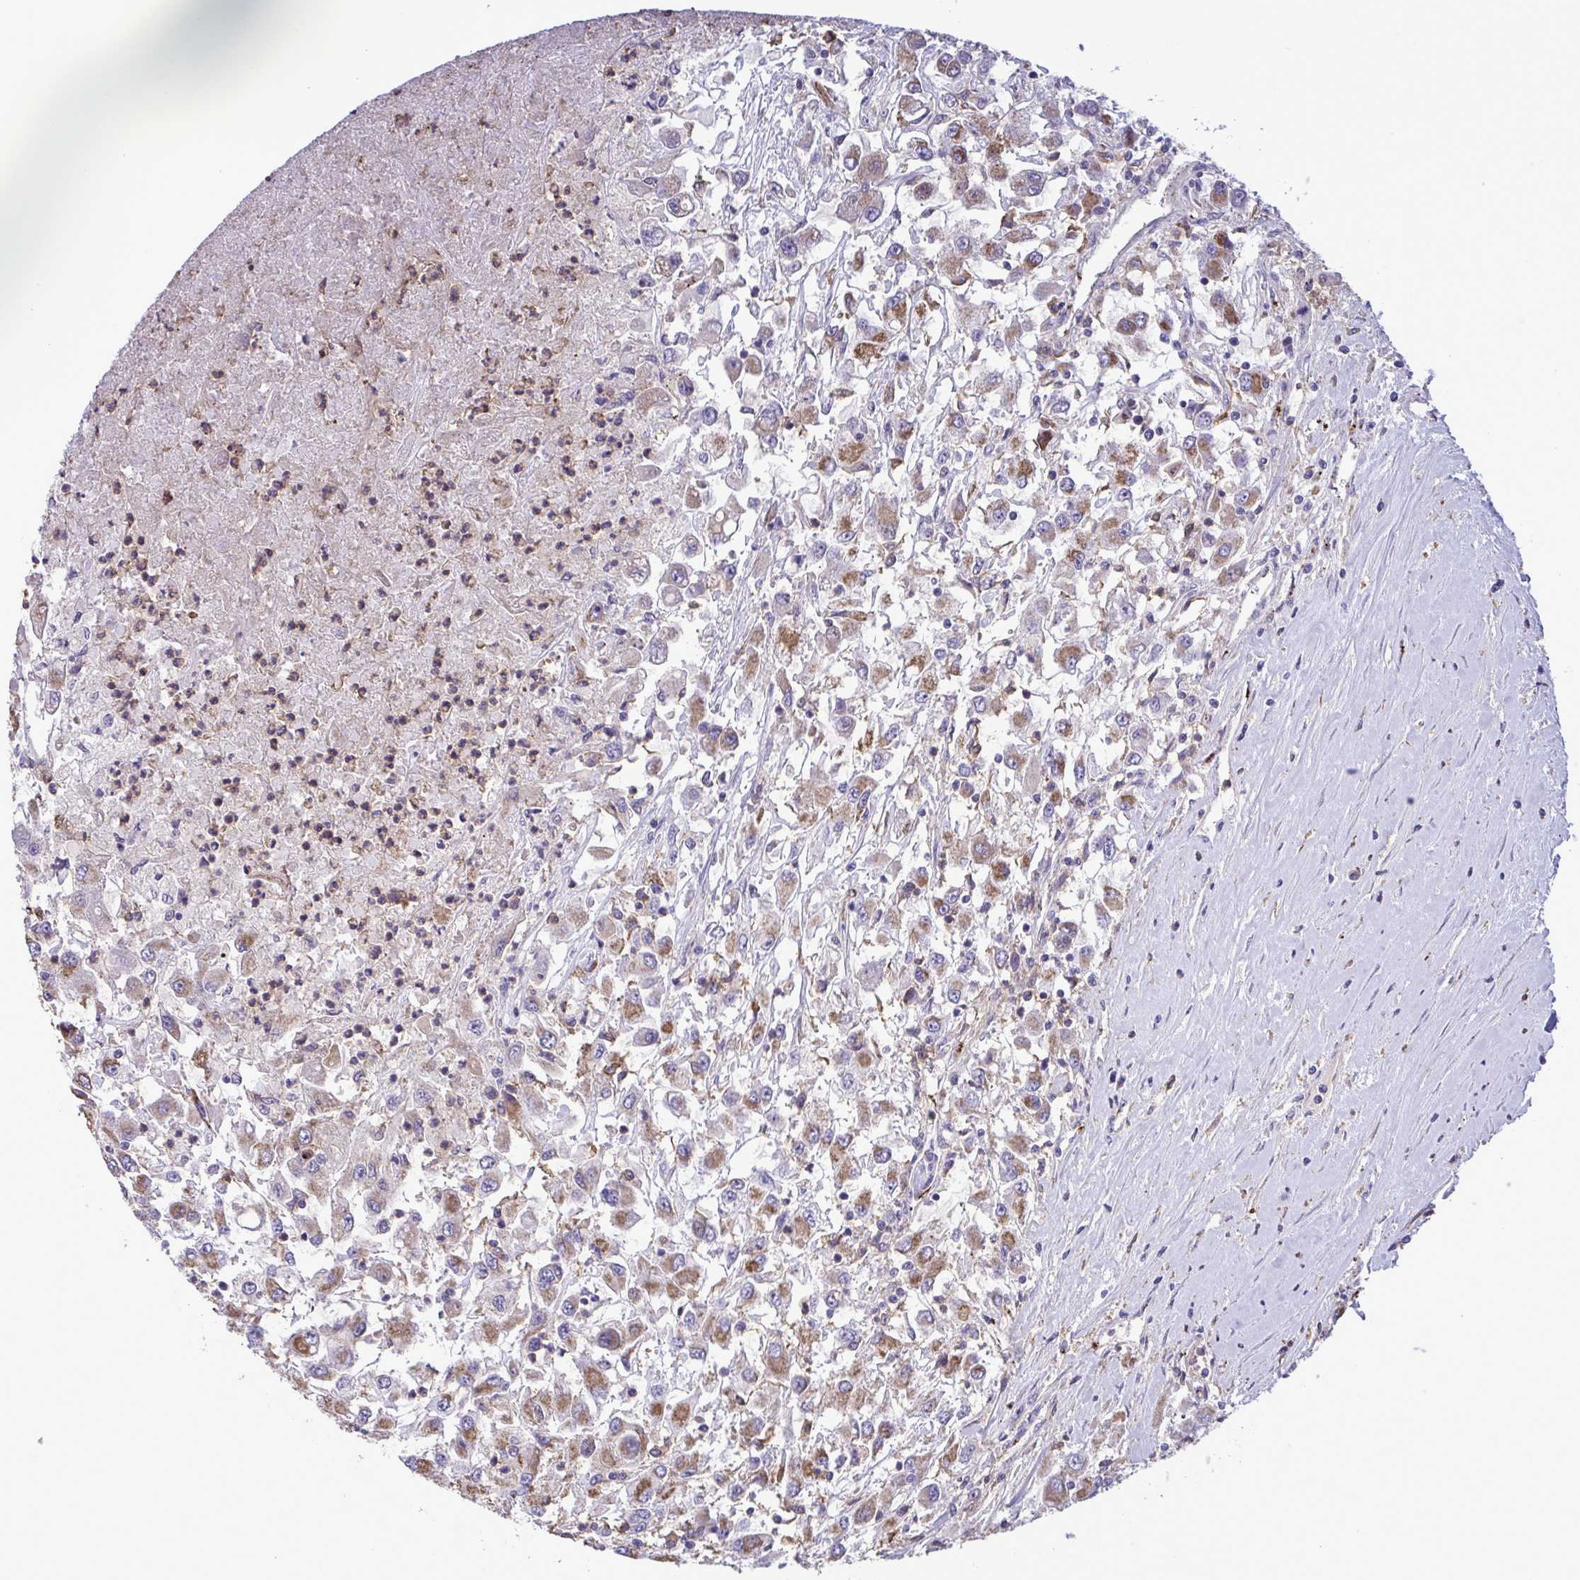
{"staining": {"intensity": "moderate", "quantity": ">75%", "location": "cytoplasmic/membranous"}, "tissue": "renal cancer", "cell_type": "Tumor cells", "image_type": "cancer", "snomed": [{"axis": "morphology", "description": "Adenocarcinoma, NOS"}, {"axis": "topography", "description": "Kidney"}], "caption": "Human renal cancer stained with a protein marker displays moderate staining in tumor cells.", "gene": "CD101", "patient": {"sex": "female", "age": 67}}